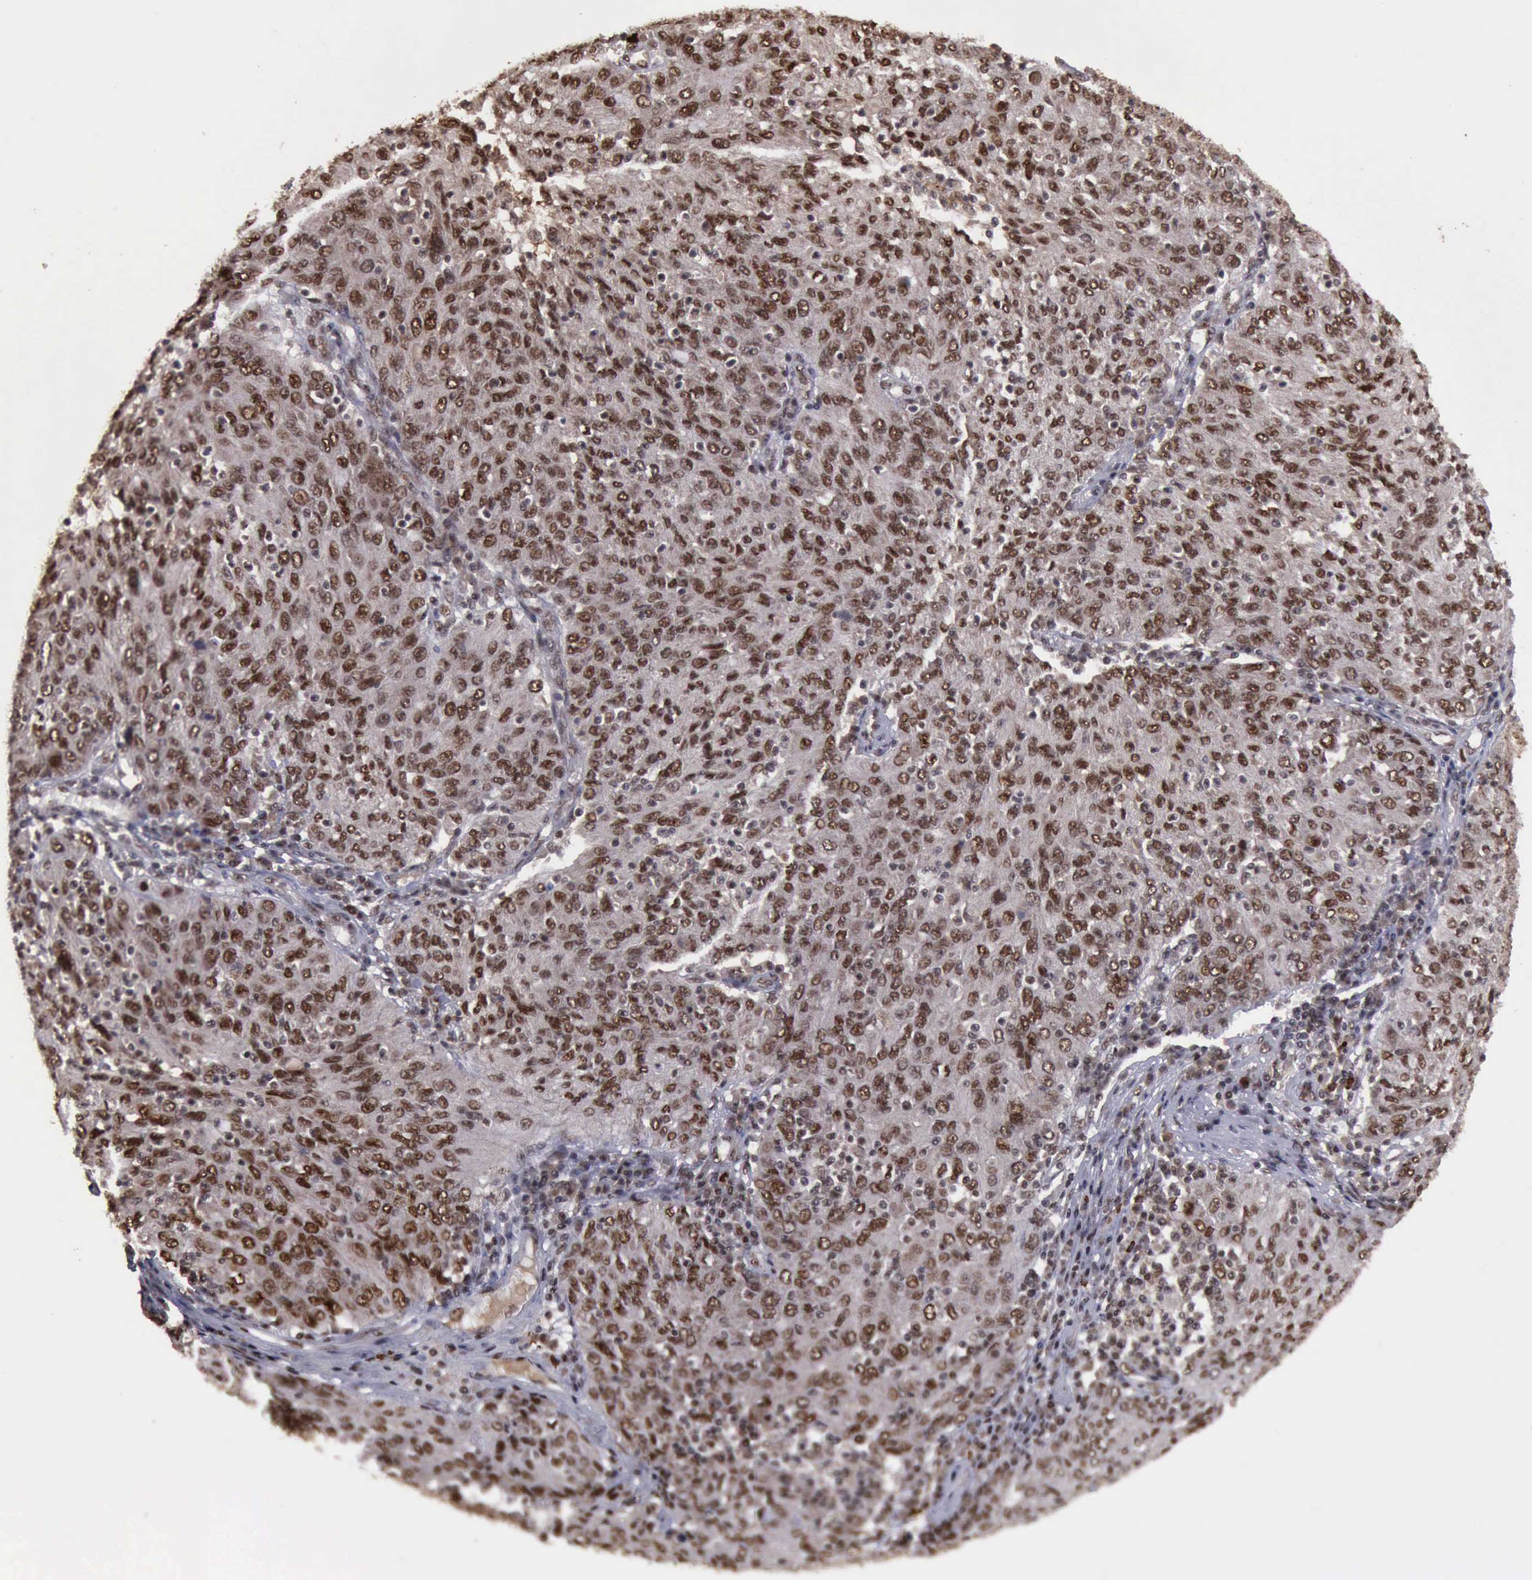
{"staining": {"intensity": "moderate", "quantity": ">75%", "location": "cytoplasmic/membranous,nuclear"}, "tissue": "ovarian cancer", "cell_type": "Tumor cells", "image_type": "cancer", "snomed": [{"axis": "morphology", "description": "Carcinoma, endometroid"}, {"axis": "topography", "description": "Ovary"}], "caption": "Ovarian cancer (endometroid carcinoma) tissue reveals moderate cytoplasmic/membranous and nuclear staining in about >75% of tumor cells", "gene": "TRMT2A", "patient": {"sex": "female", "age": 50}}